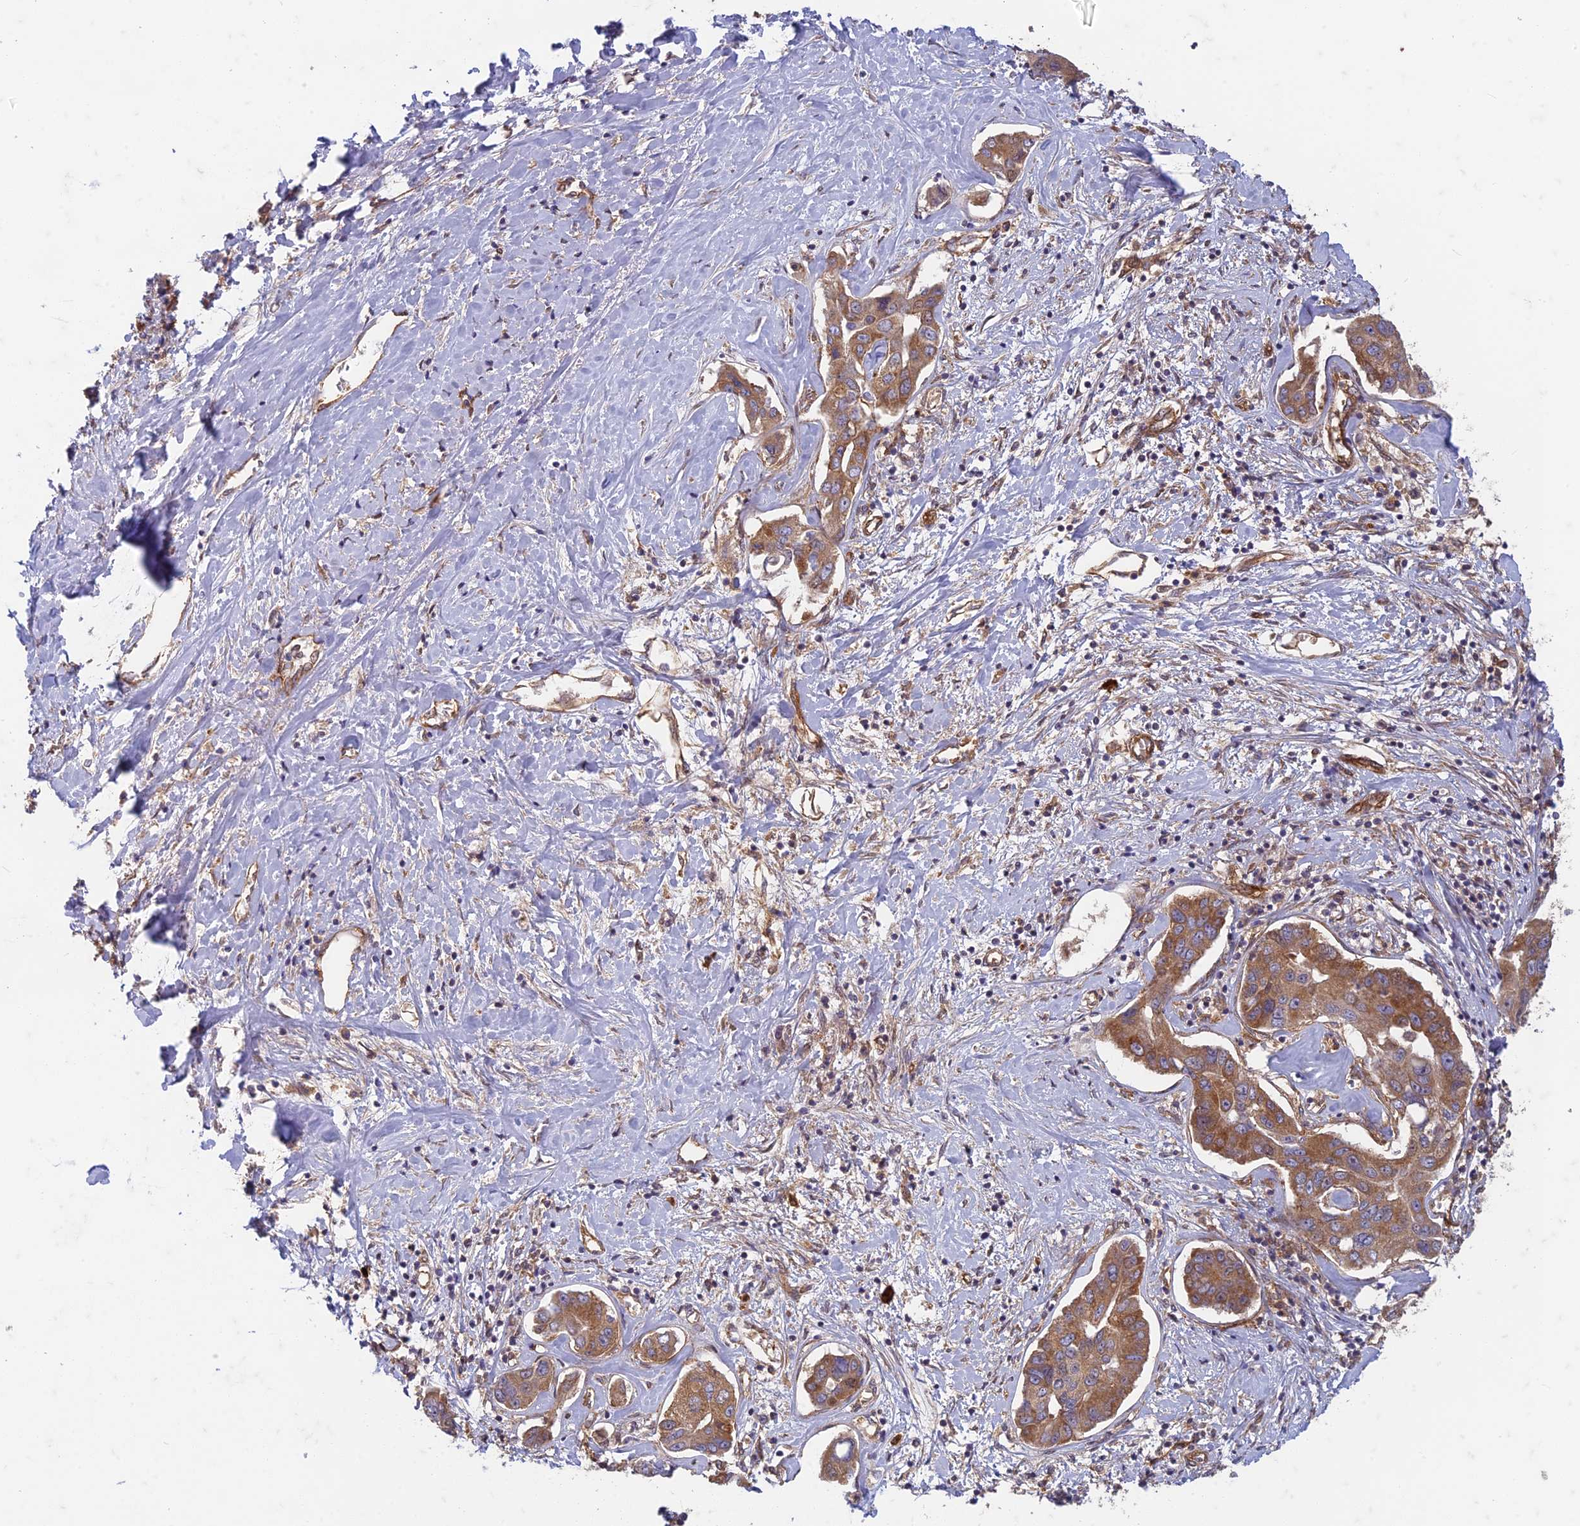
{"staining": {"intensity": "moderate", "quantity": ">75%", "location": "cytoplasmic/membranous"}, "tissue": "liver cancer", "cell_type": "Tumor cells", "image_type": "cancer", "snomed": [{"axis": "morphology", "description": "Cholangiocarcinoma"}, {"axis": "topography", "description": "Liver"}], "caption": "Protein analysis of liver cholangiocarcinoma tissue displays moderate cytoplasmic/membranous staining in approximately >75% of tumor cells.", "gene": "TCF25", "patient": {"sex": "male", "age": 59}}